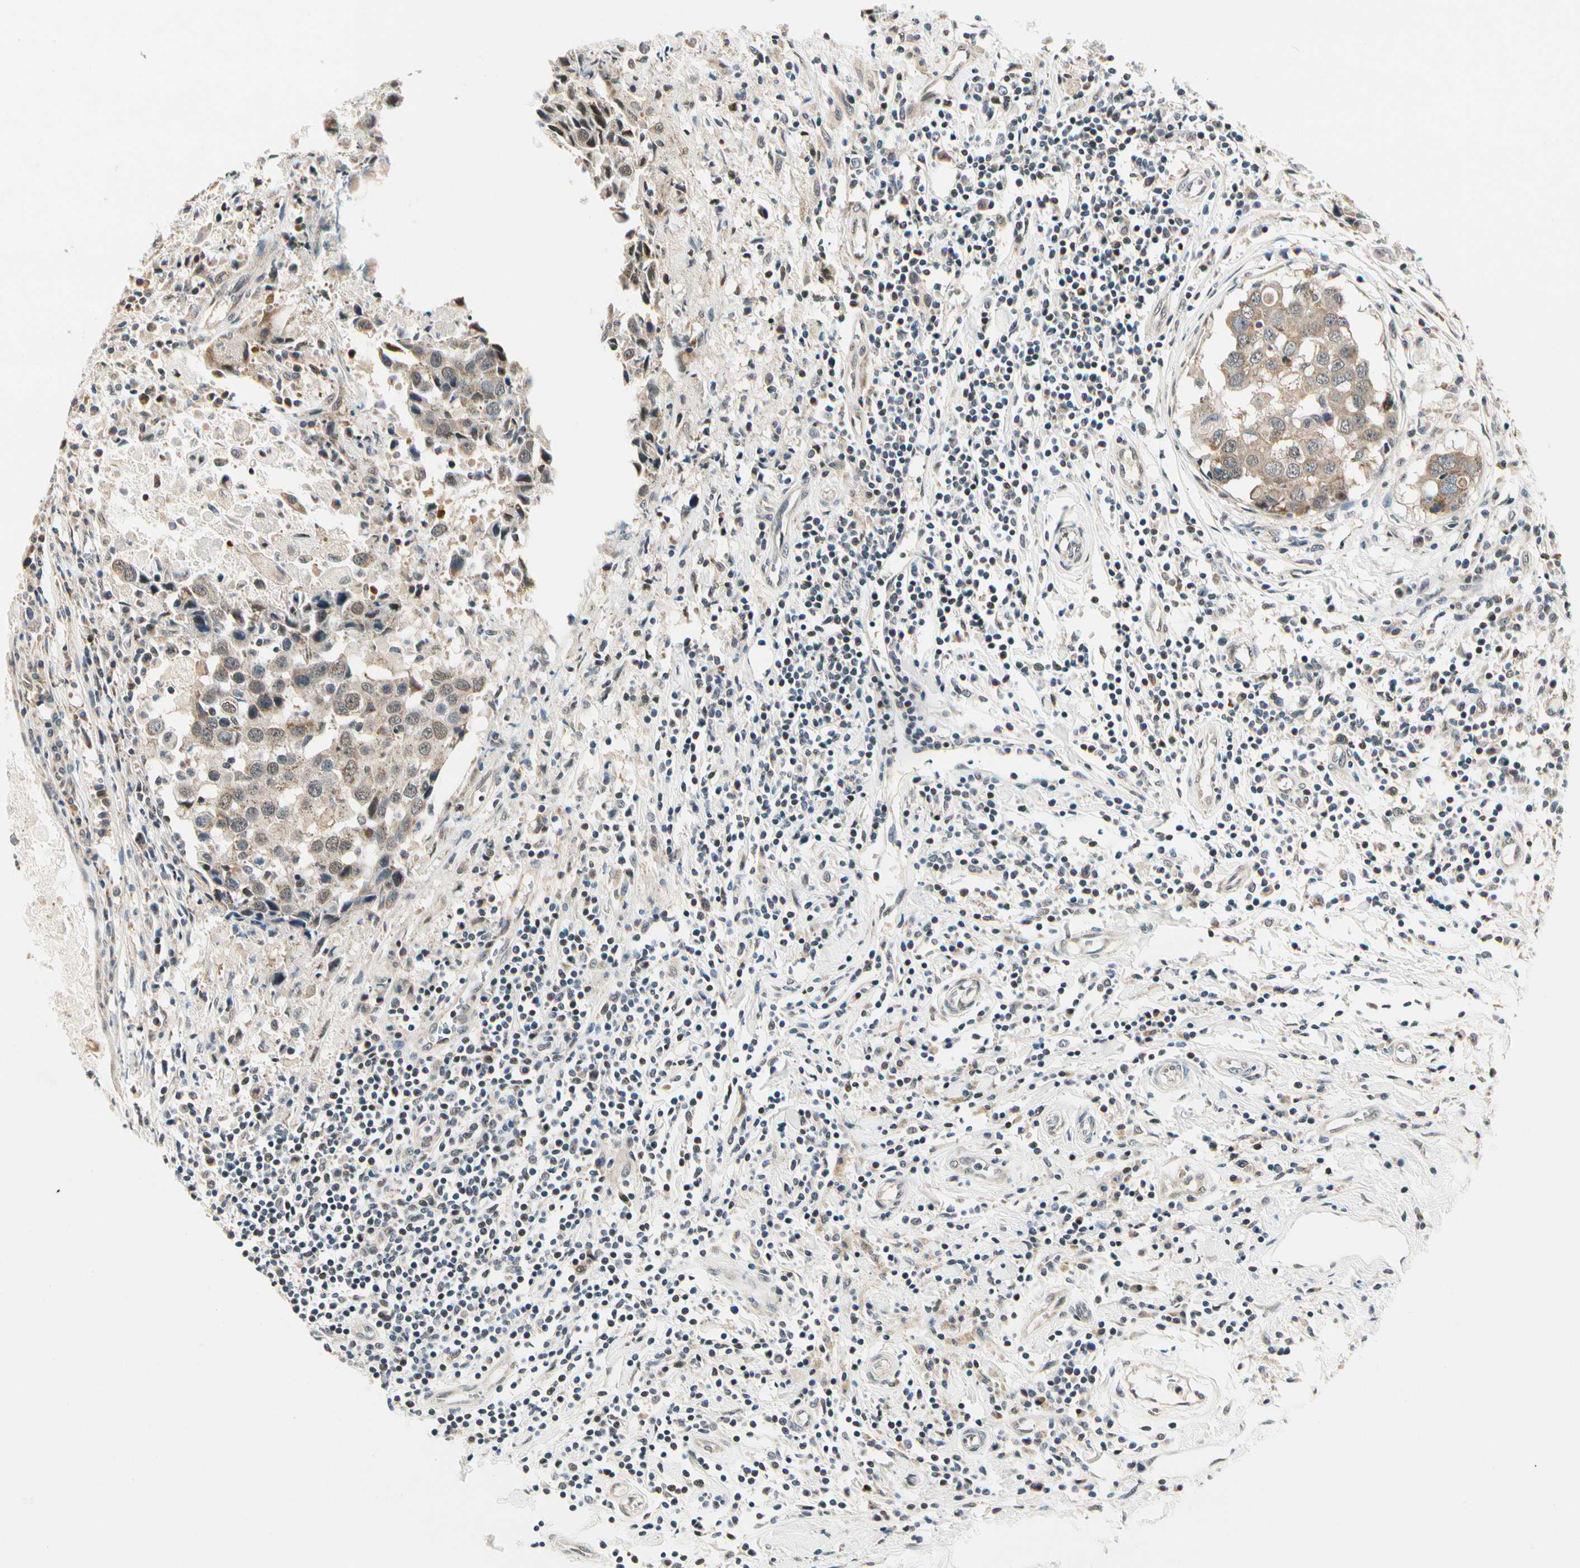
{"staining": {"intensity": "moderate", "quantity": "25%-75%", "location": "cytoplasmic/membranous"}, "tissue": "breast cancer", "cell_type": "Tumor cells", "image_type": "cancer", "snomed": [{"axis": "morphology", "description": "Duct carcinoma"}, {"axis": "topography", "description": "Breast"}], "caption": "Immunohistochemical staining of human invasive ductal carcinoma (breast) displays medium levels of moderate cytoplasmic/membranous staining in approximately 25%-75% of tumor cells.", "gene": "PDK2", "patient": {"sex": "female", "age": 27}}